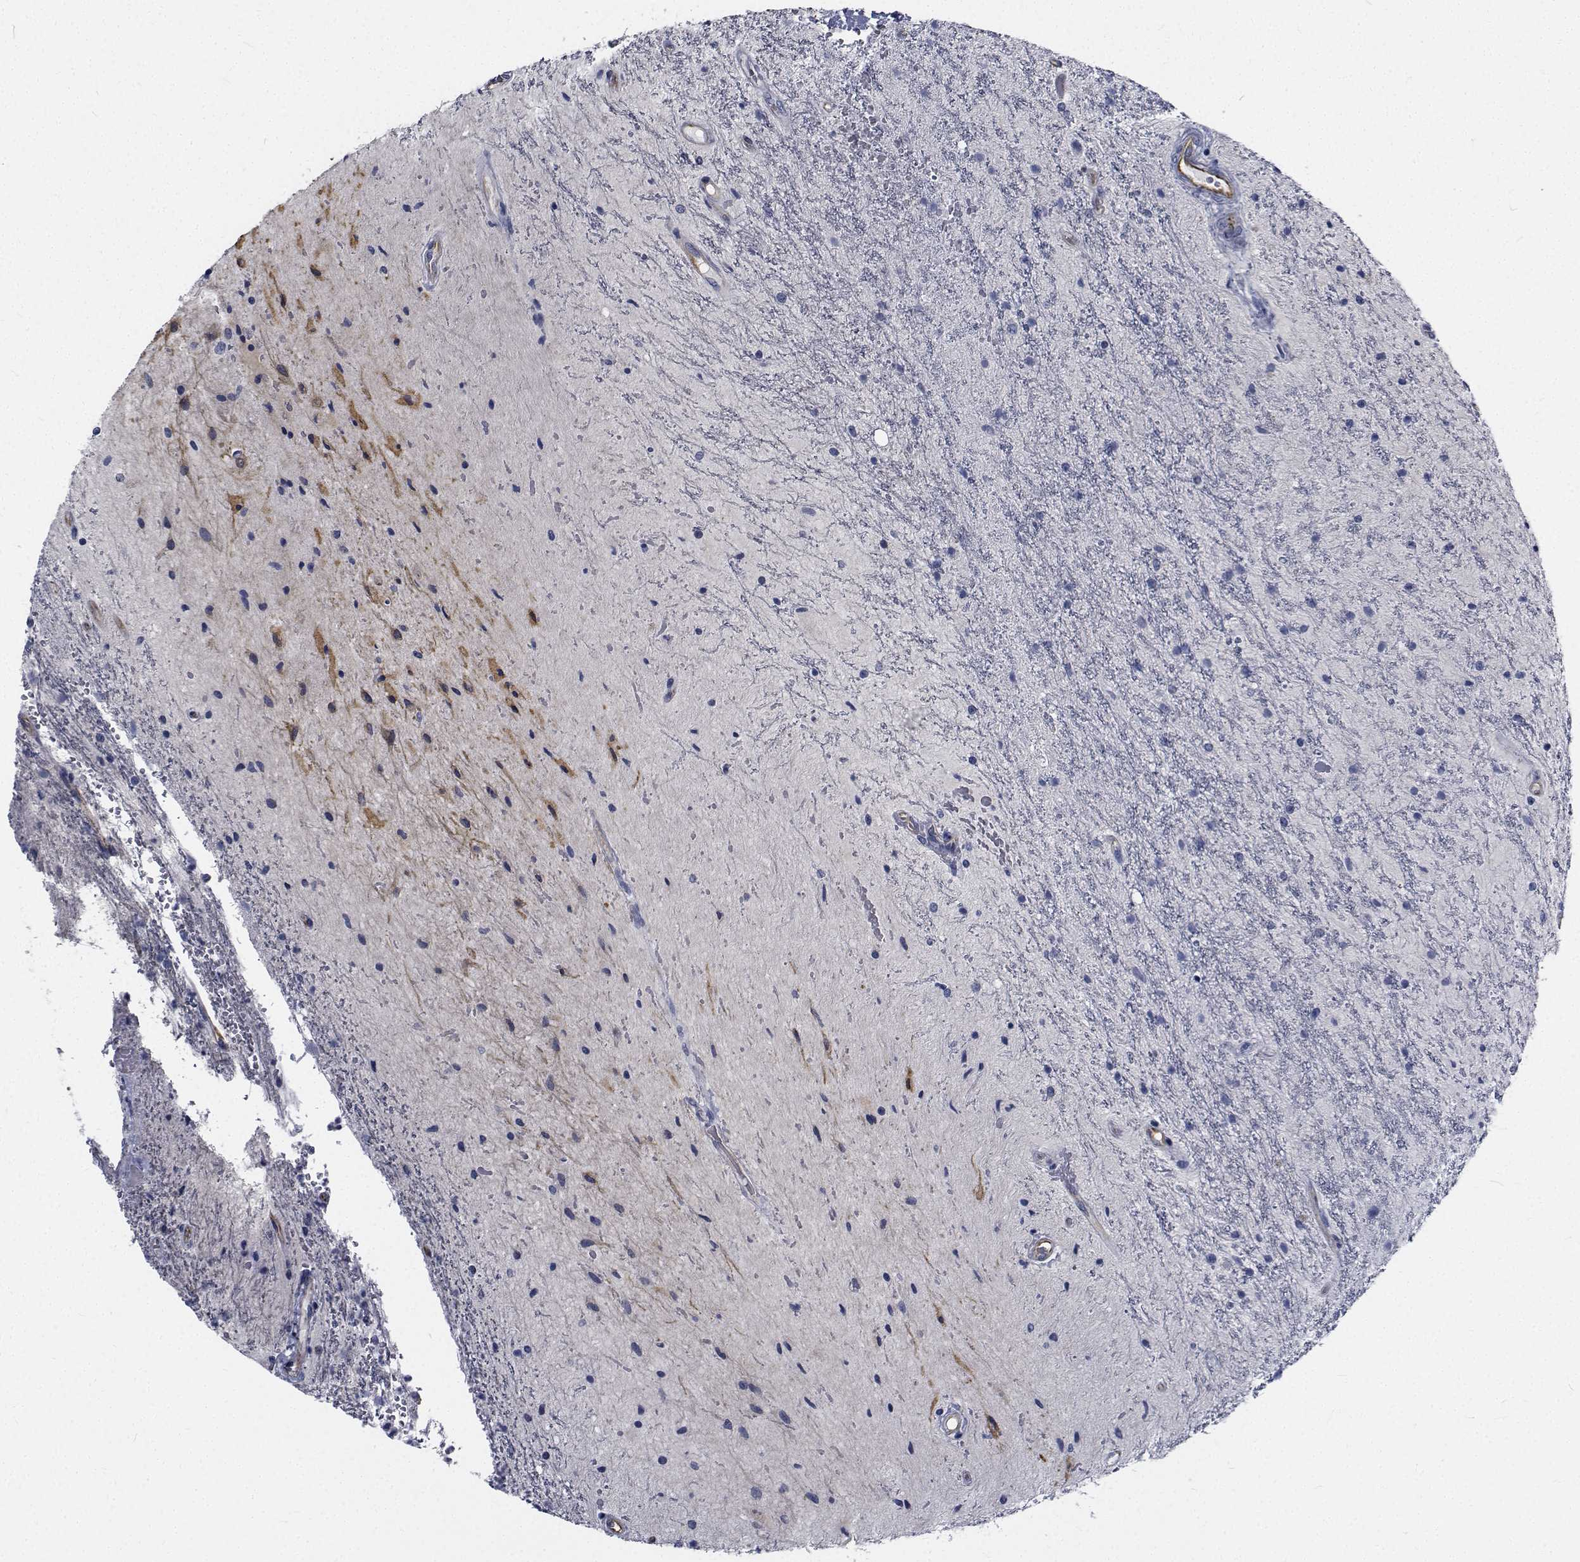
{"staining": {"intensity": "weak", "quantity": "<25%", "location": "cytoplasmic/membranous"}, "tissue": "glioma", "cell_type": "Tumor cells", "image_type": "cancer", "snomed": [{"axis": "morphology", "description": "Glioma, malignant, Low grade"}, {"axis": "topography", "description": "Cerebellum"}], "caption": "Human malignant glioma (low-grade) stained for a protein using IHC exhibits no positivity in tumor cells.", "gene": "TTBK1", "patient": {"sex": "female", "age": 14}}